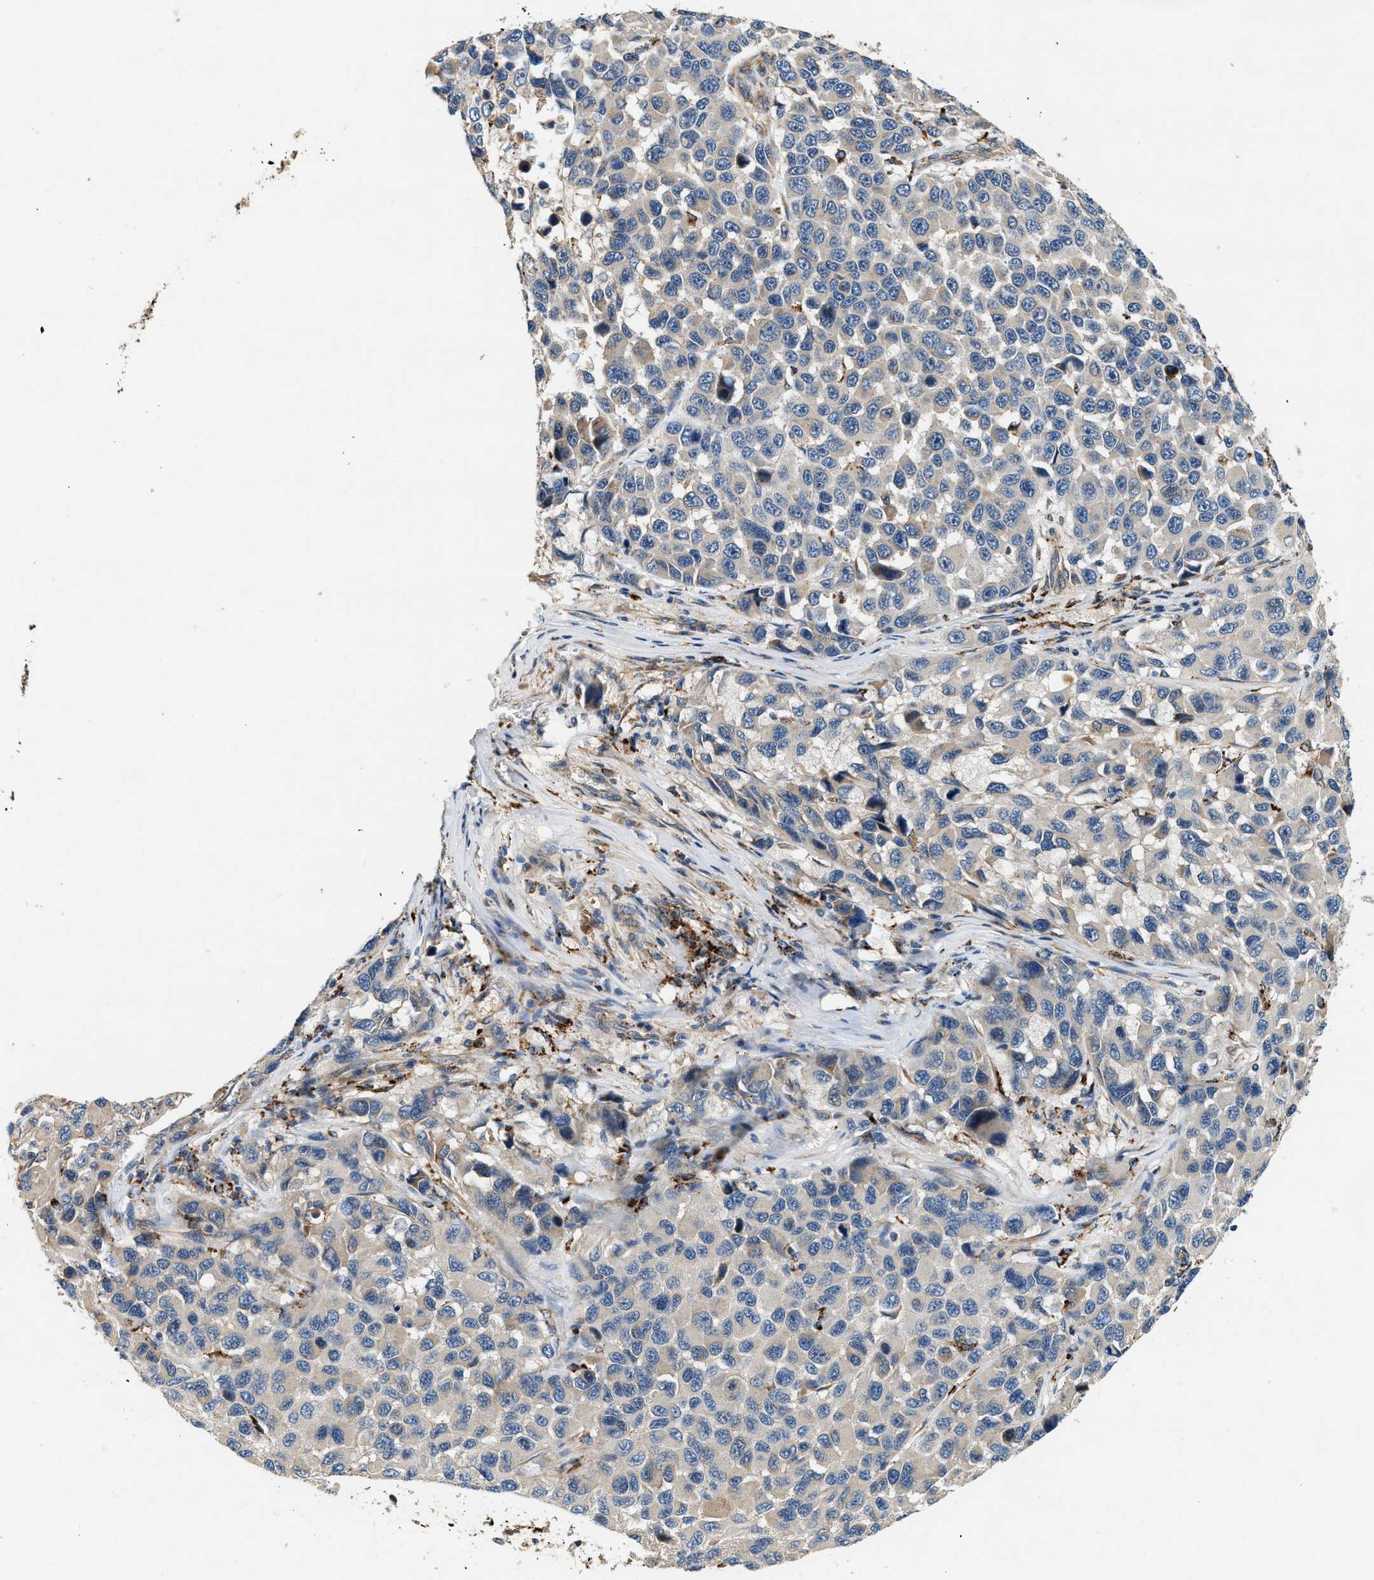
{"staining": {"intensity": "negative", "quantity": "none", "location": "none"}, "tissue": "melanoma", "cell_type": "Tumor cells", "image_type": "cancer", "snomed": [{"axis": "morphology", "description": "Malignant melanoma, NOS"}, {"axis": "topography", "description": "Skin"}], "caption": "Immunohistochemical staining of human malignant melanoma demonstrates no significant staining in tumor cells. (Immunohistochemistry (ihc), brightfield microscopy, high magnification).", "gene": "DUSP10", "patient": {"sex": "male", "age": 53}}